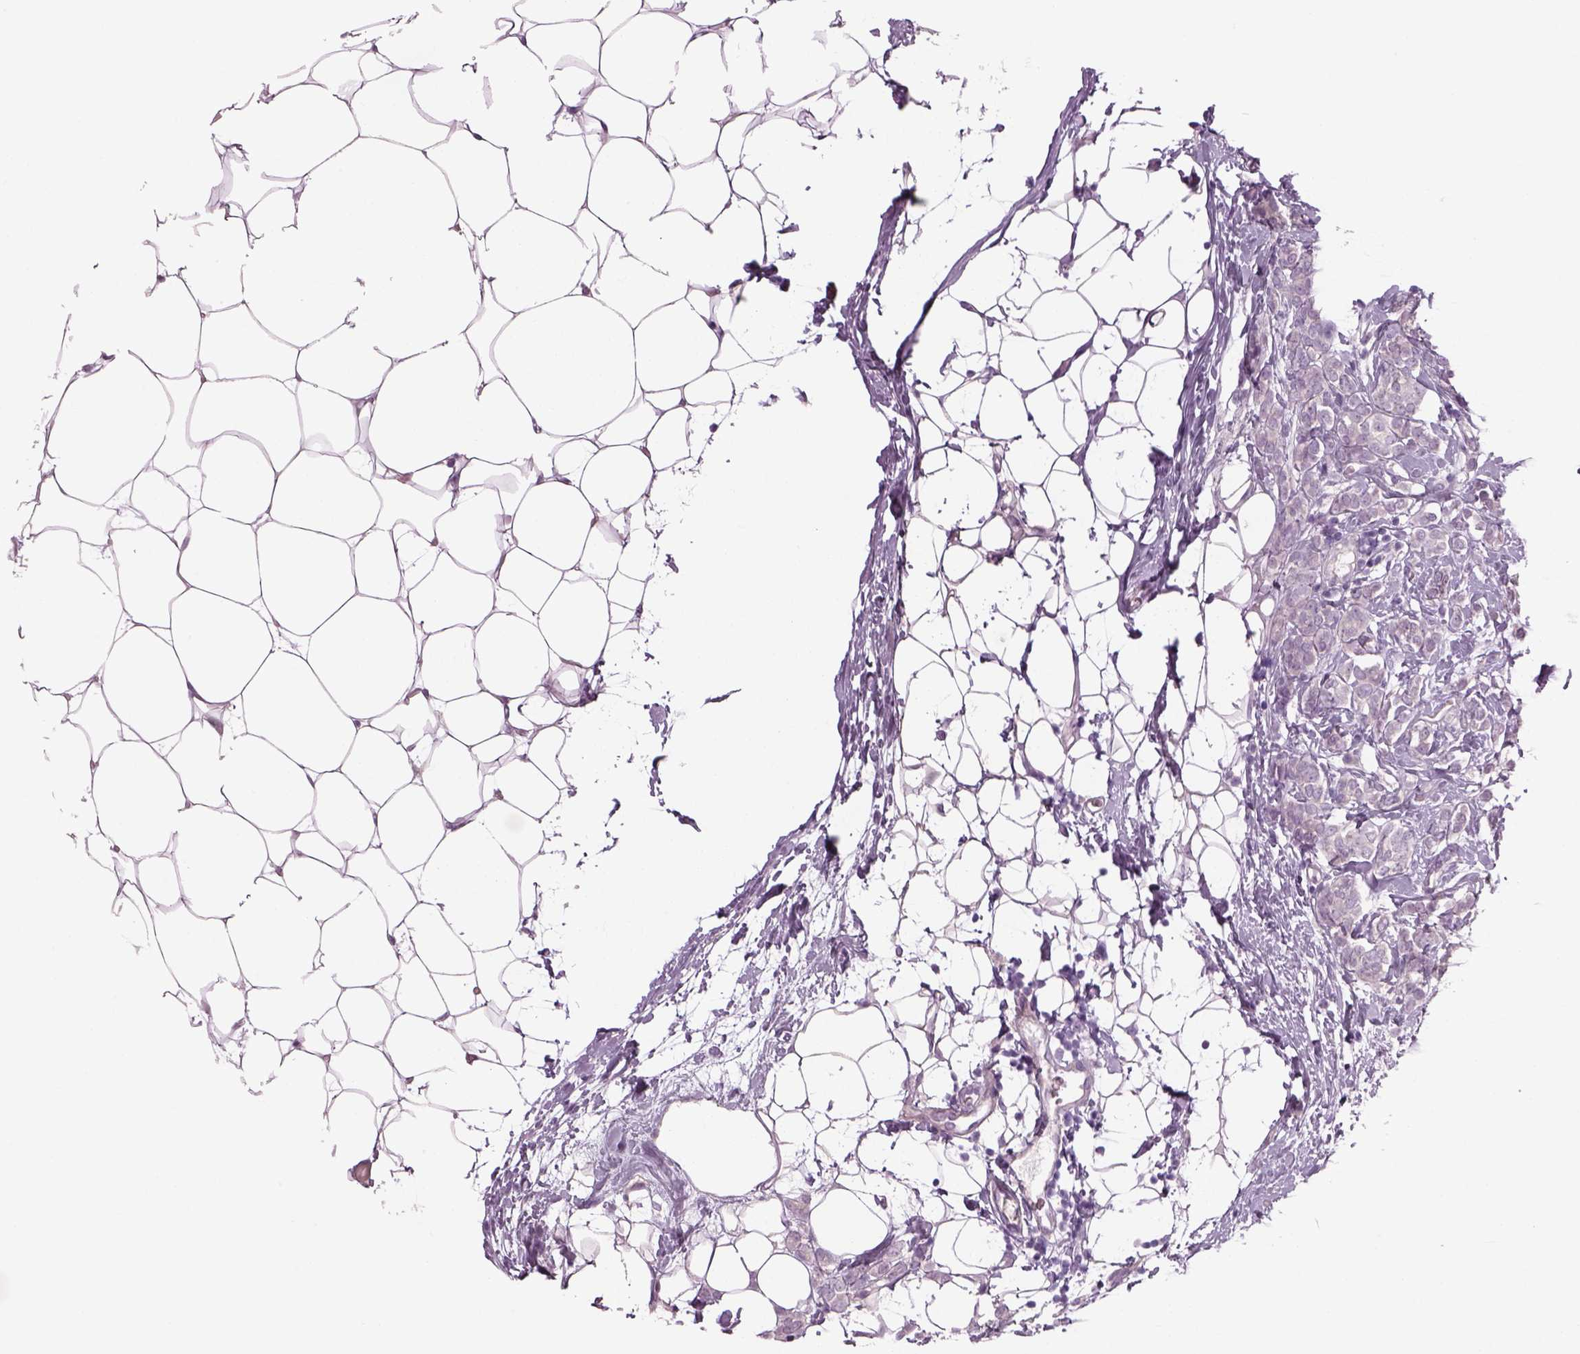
{"staining": {"intensity": "negative", "quantity": "none", "location": "none"}, "tissue": "breast cancer", "cell_type": "Tumor cells", "image_type": "cancer", "snomed": [{"axis": "morphology", "description": "Lobular carcinoma"}, {"axis": "topography", "description": "Breast"}], "caption": "There is no significant expression in tumor cells of breast cancer (lobular carcinoma). (DAB immunohistochemistry (IHC) visualized using brightfield microscopy, high magnification).", "gene": "MDH1B", "patient": {"sex": "female", "age": 49}}